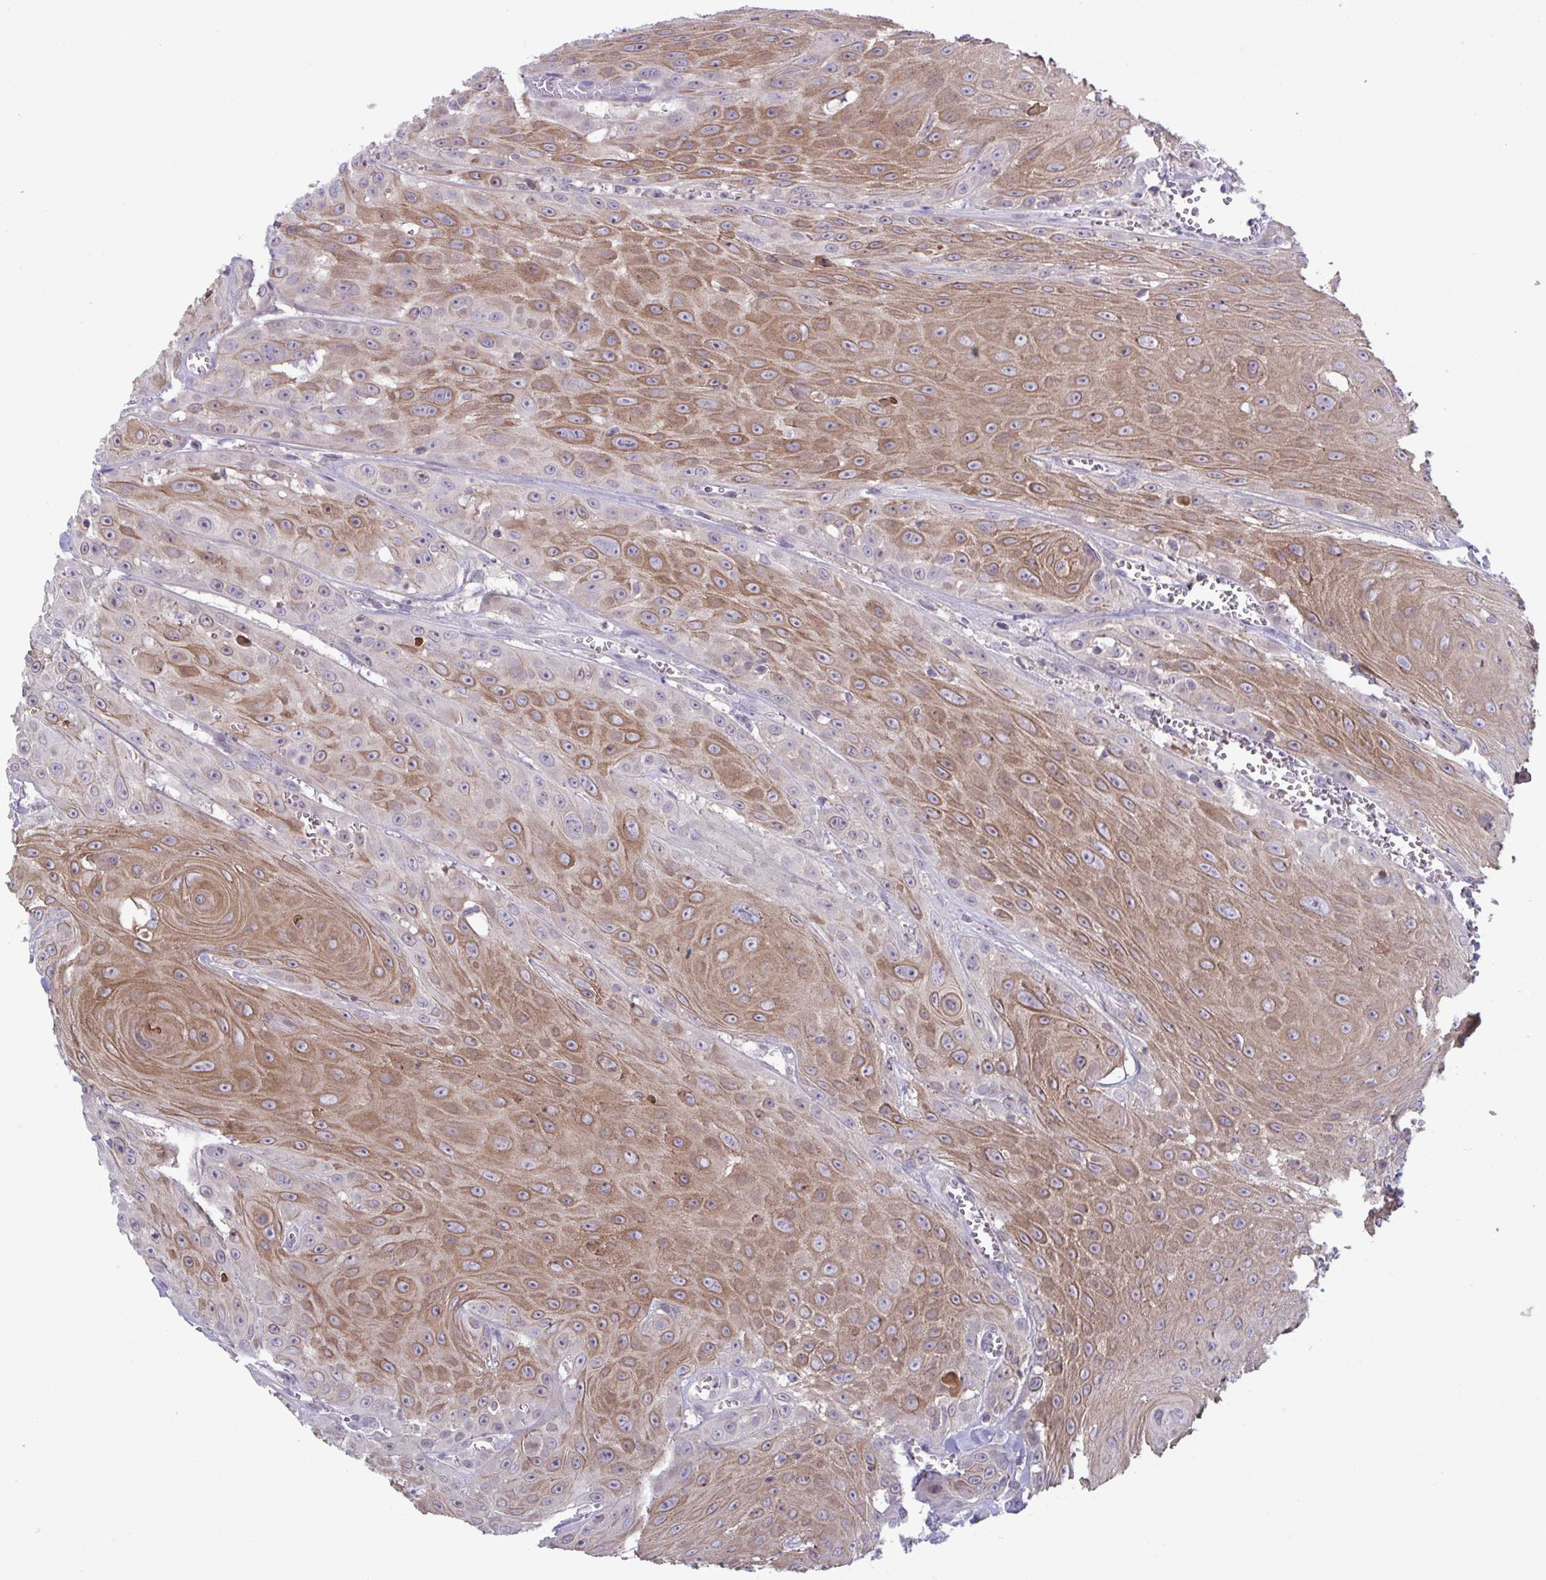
{"staining": {"intensity": "moderate", "quantity": "25%-75%", "location": "cytoplasmic/membranous"}, "tissue": "head and neck cancer", "cell_type": "Tumor cells", "image_type": "cancer", "snomed": [{"axis": "morphology", "description": "Squamous cell carcinoma, NOS"}, {"axis": "topography", "description": "Oral tissue"}, {"axis": "topography", "description": "Head-Neck"}], "caption": "Immunohistochemical staining of head and neck cancer (squamous cell carcinoma) shows moderate cytoplasmic/membranous protein positivity in about 25%-75% of tumor cells.", "gene": "STK26", "patient": {"sex": "male", "age": 81}}